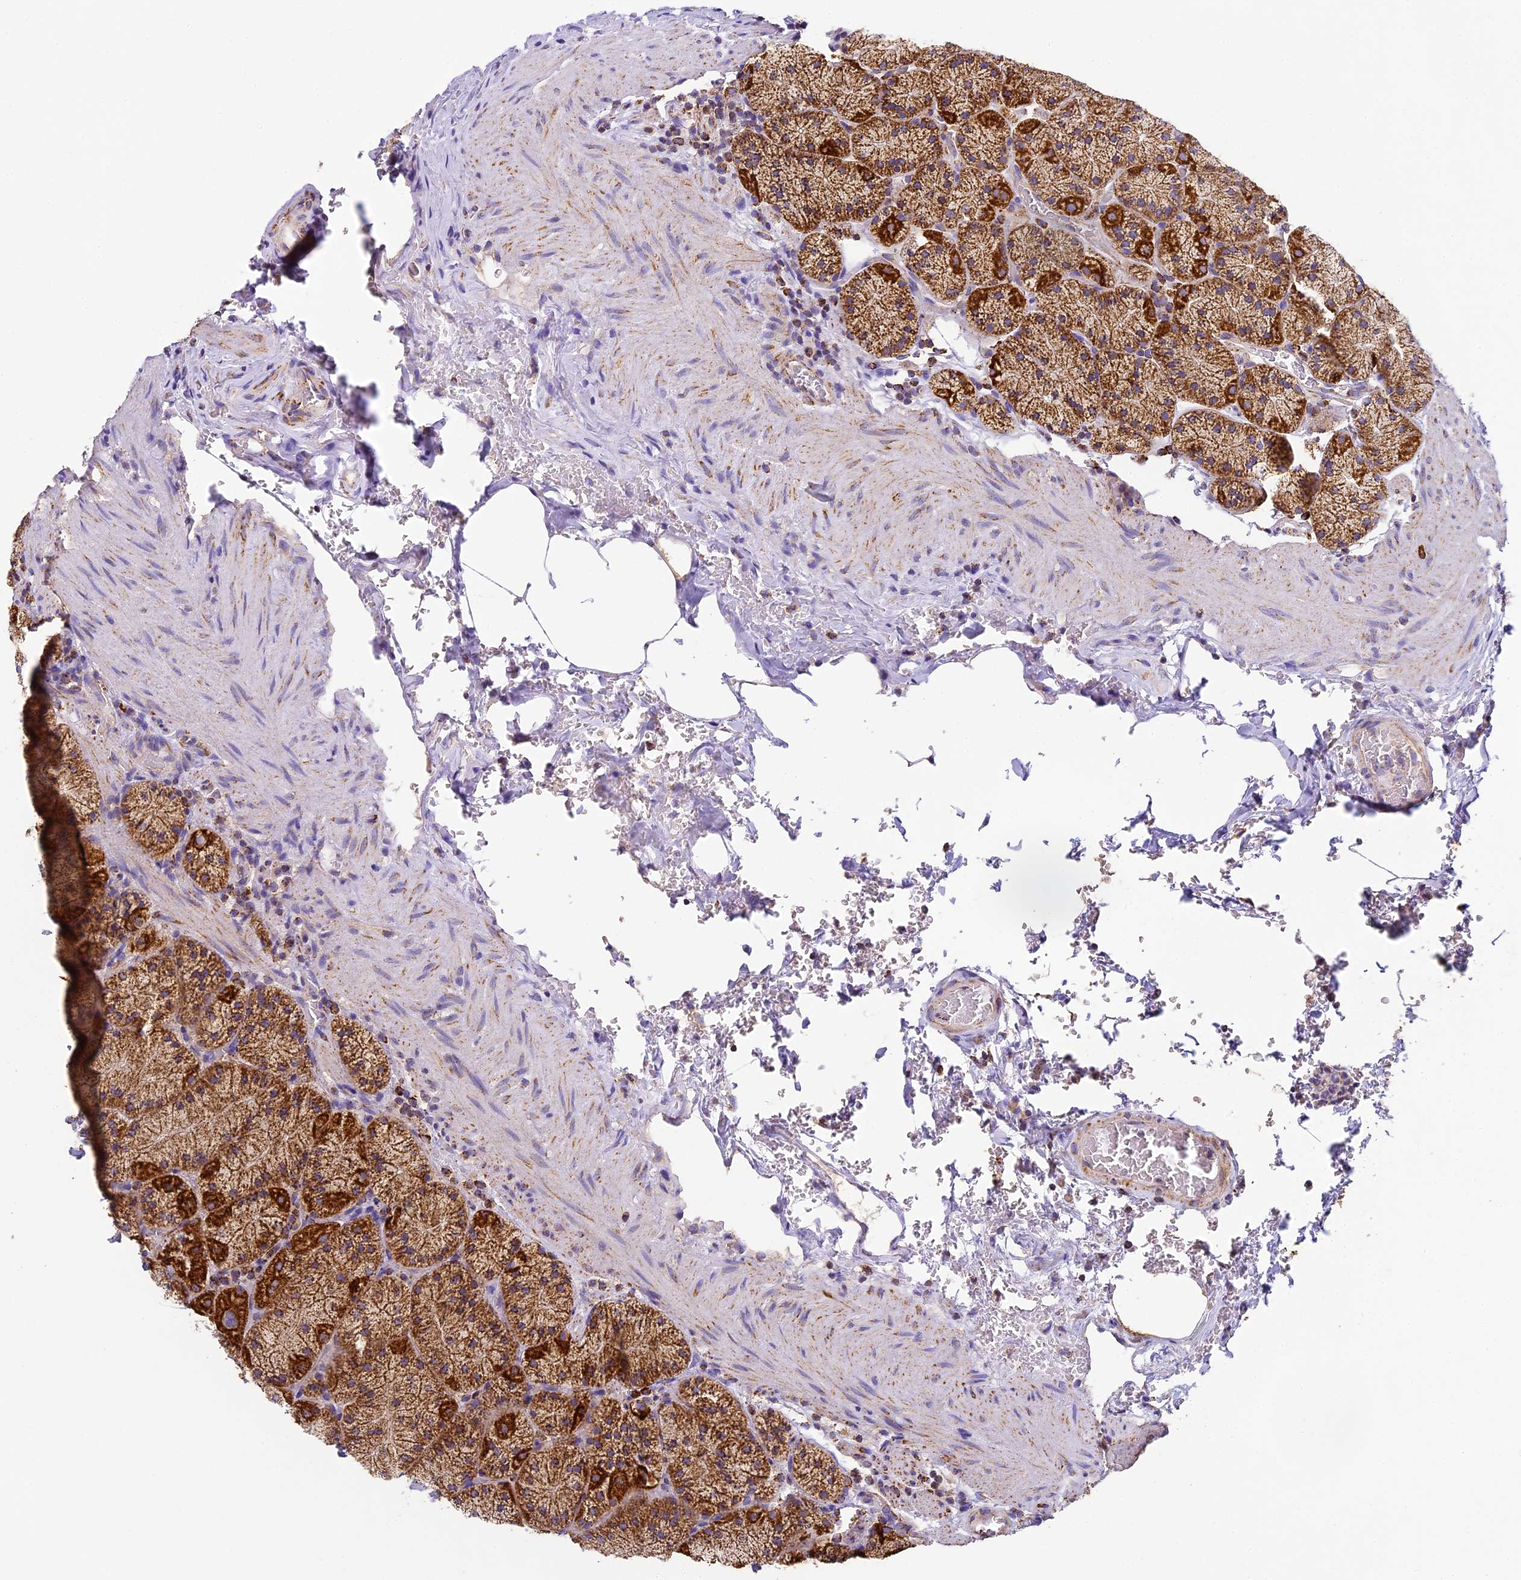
{"staining": {"intensity": "strong", "quantity": ">75%", "location": "cytoplasmic/membranous"}, "tissue": "stomach", "cell_type": "Glandular cells", "image_type": "normal", "snomed": [{"axis": "morphology", "description": "Normal tissue, NOS"}, {"axis": "topography", "description": "Stomach, upper"}, {"axis": "topography", "description": "Stomach, lower"}], "caption": "Immunohistochemical staining of unremarkable stomach reveals >75% levels of strong cytoplasmic/membranous protein positivity in about >75% of glandular cells.", "gene": "STK17A", "patient": {"sex": "male", "age": 80}}